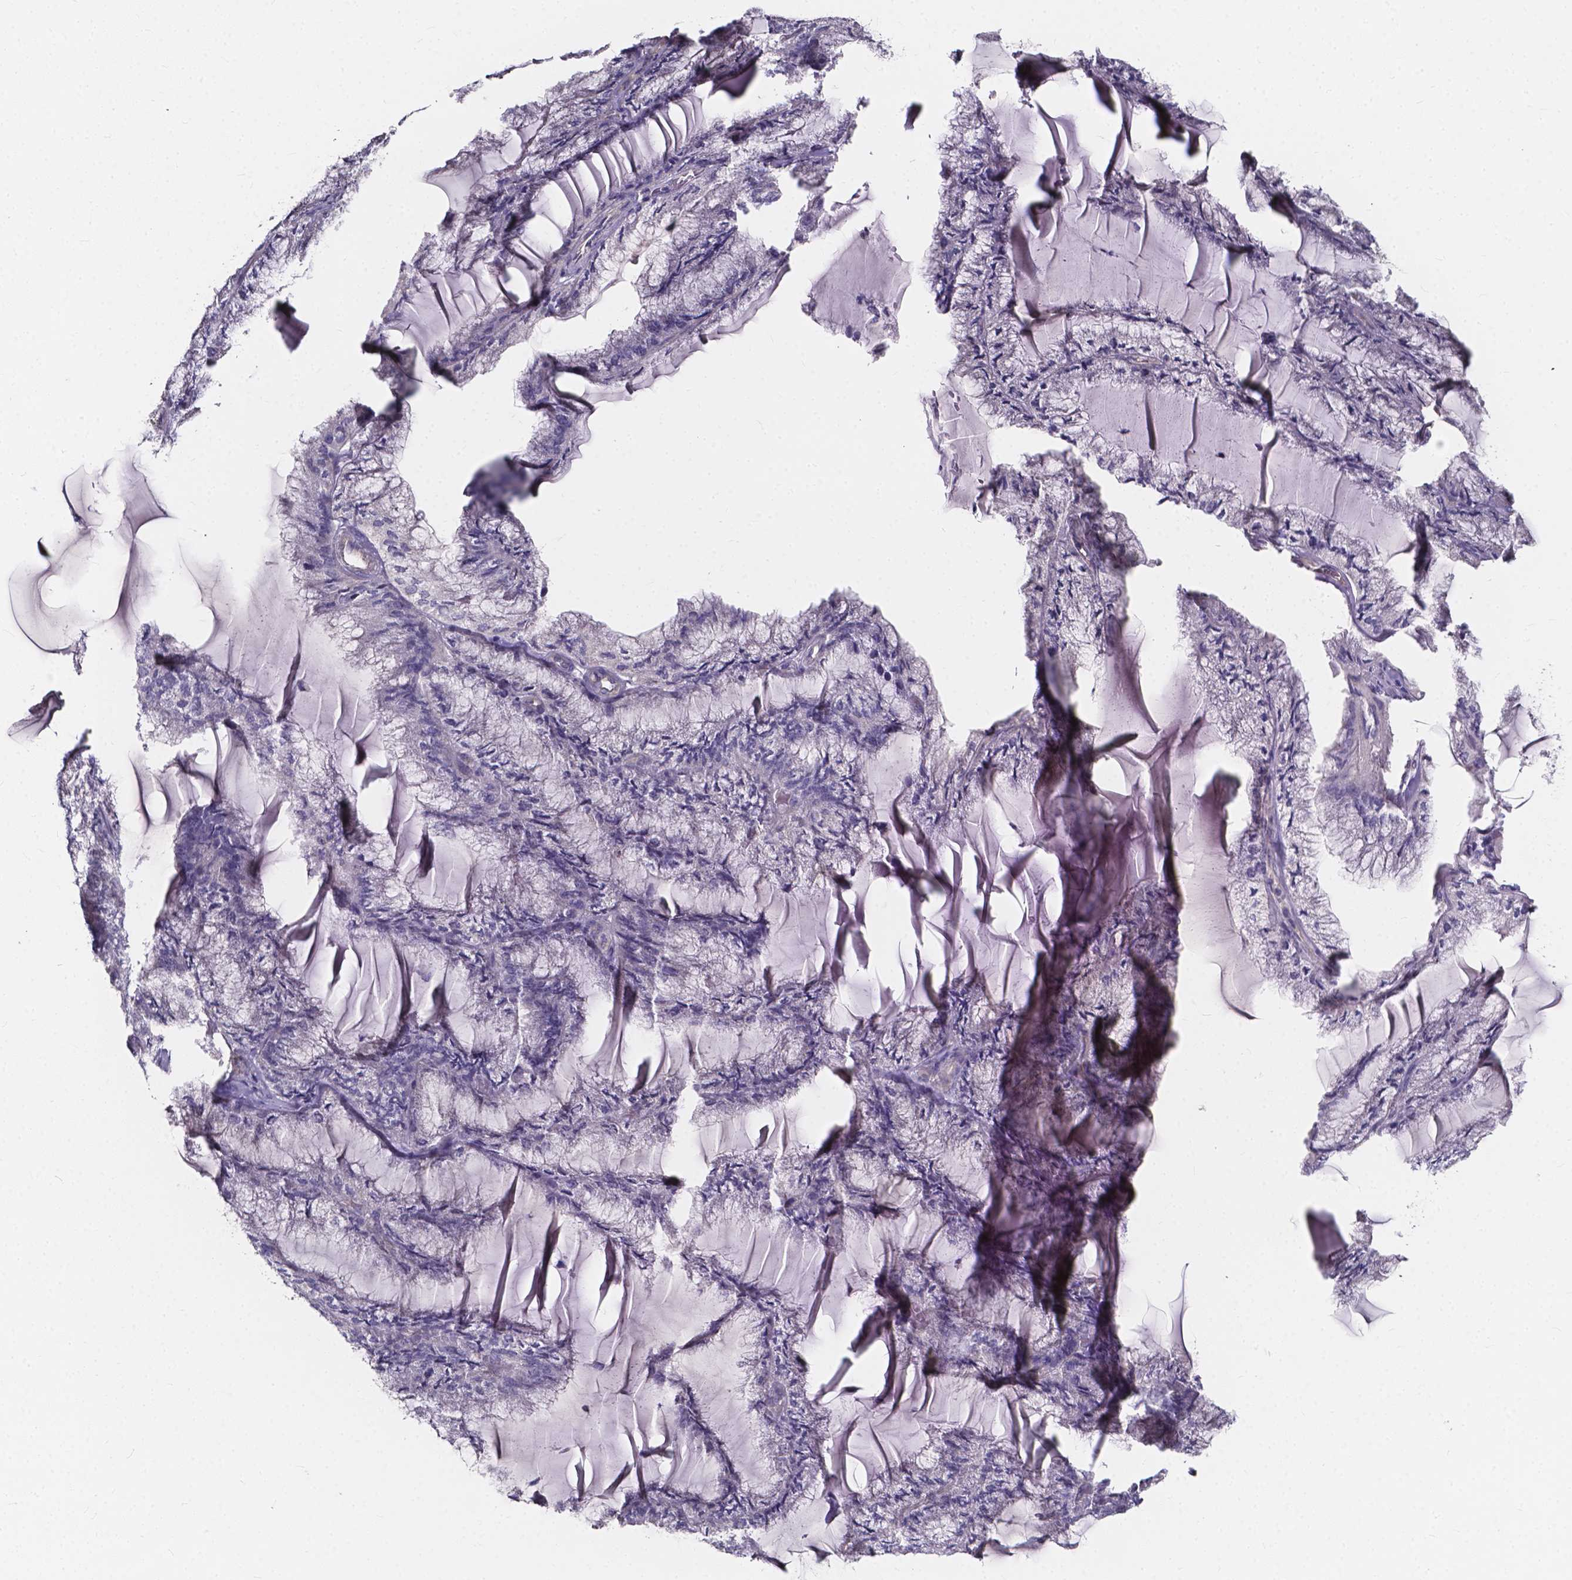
{"staining": {"intensity": "negative", "quantity": "none", "location": "none"}, "tissue": "endometrial cancer", "cell_type": "Tumor cells", "image_type": "cancer", "snomed": [{"axis": "morphology", "description": "Carcinoma, NOS"}, {"axis": "topography", "description": "Endometrium"}], "caption": "Carcinoma (endometrial) was stained to show a protein in brown. There is no significant expression in tumor cells. (DAB (3,3'-diaminobenzidine) immunohistochemistry, high magnification).", "gene": "THEMIS", "patient": {"sex": "female", "age": 62}}